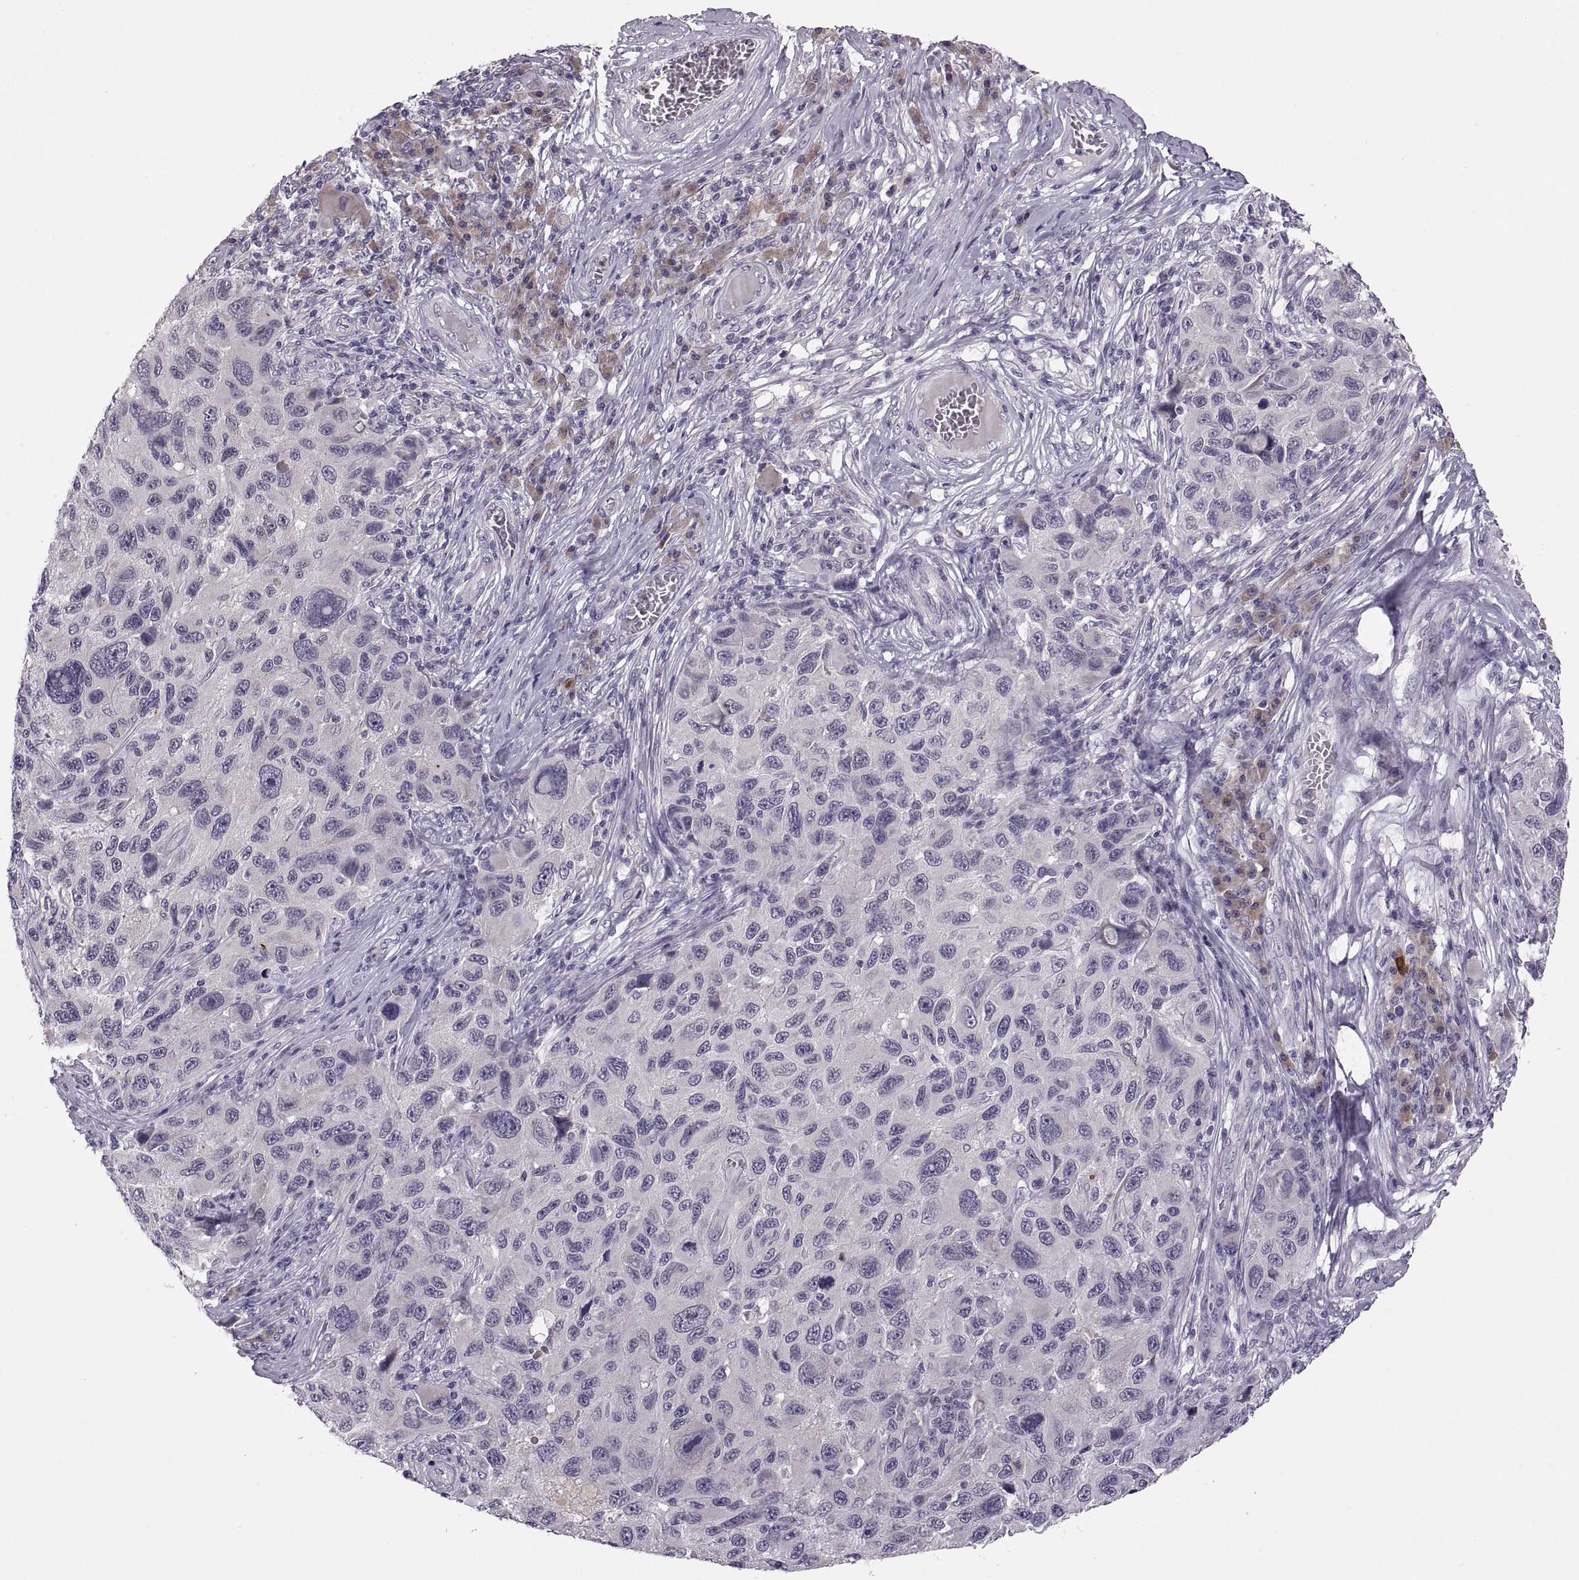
{"staining": {"intensity": "negative", "quantity": "none", "location": "none"}, "tissue": "melanoma", "cell_type": "Tumor cells", "image_type": "cancer", "snomed": [{"axis": "morphology", "description": "Malignant melanoma, NOS"}, {"axis": "topography", "description": "Skin"}], "caption": "Immunohistochemistry (IHC) of human melanoma reveals no staining in tumor cells. (DAB (3,3'-diaminobenzidine) immunohistochemistry (IHC), high magnification).", "gene": "ADH6", "patient": {"sex": "male", "age": 53}}